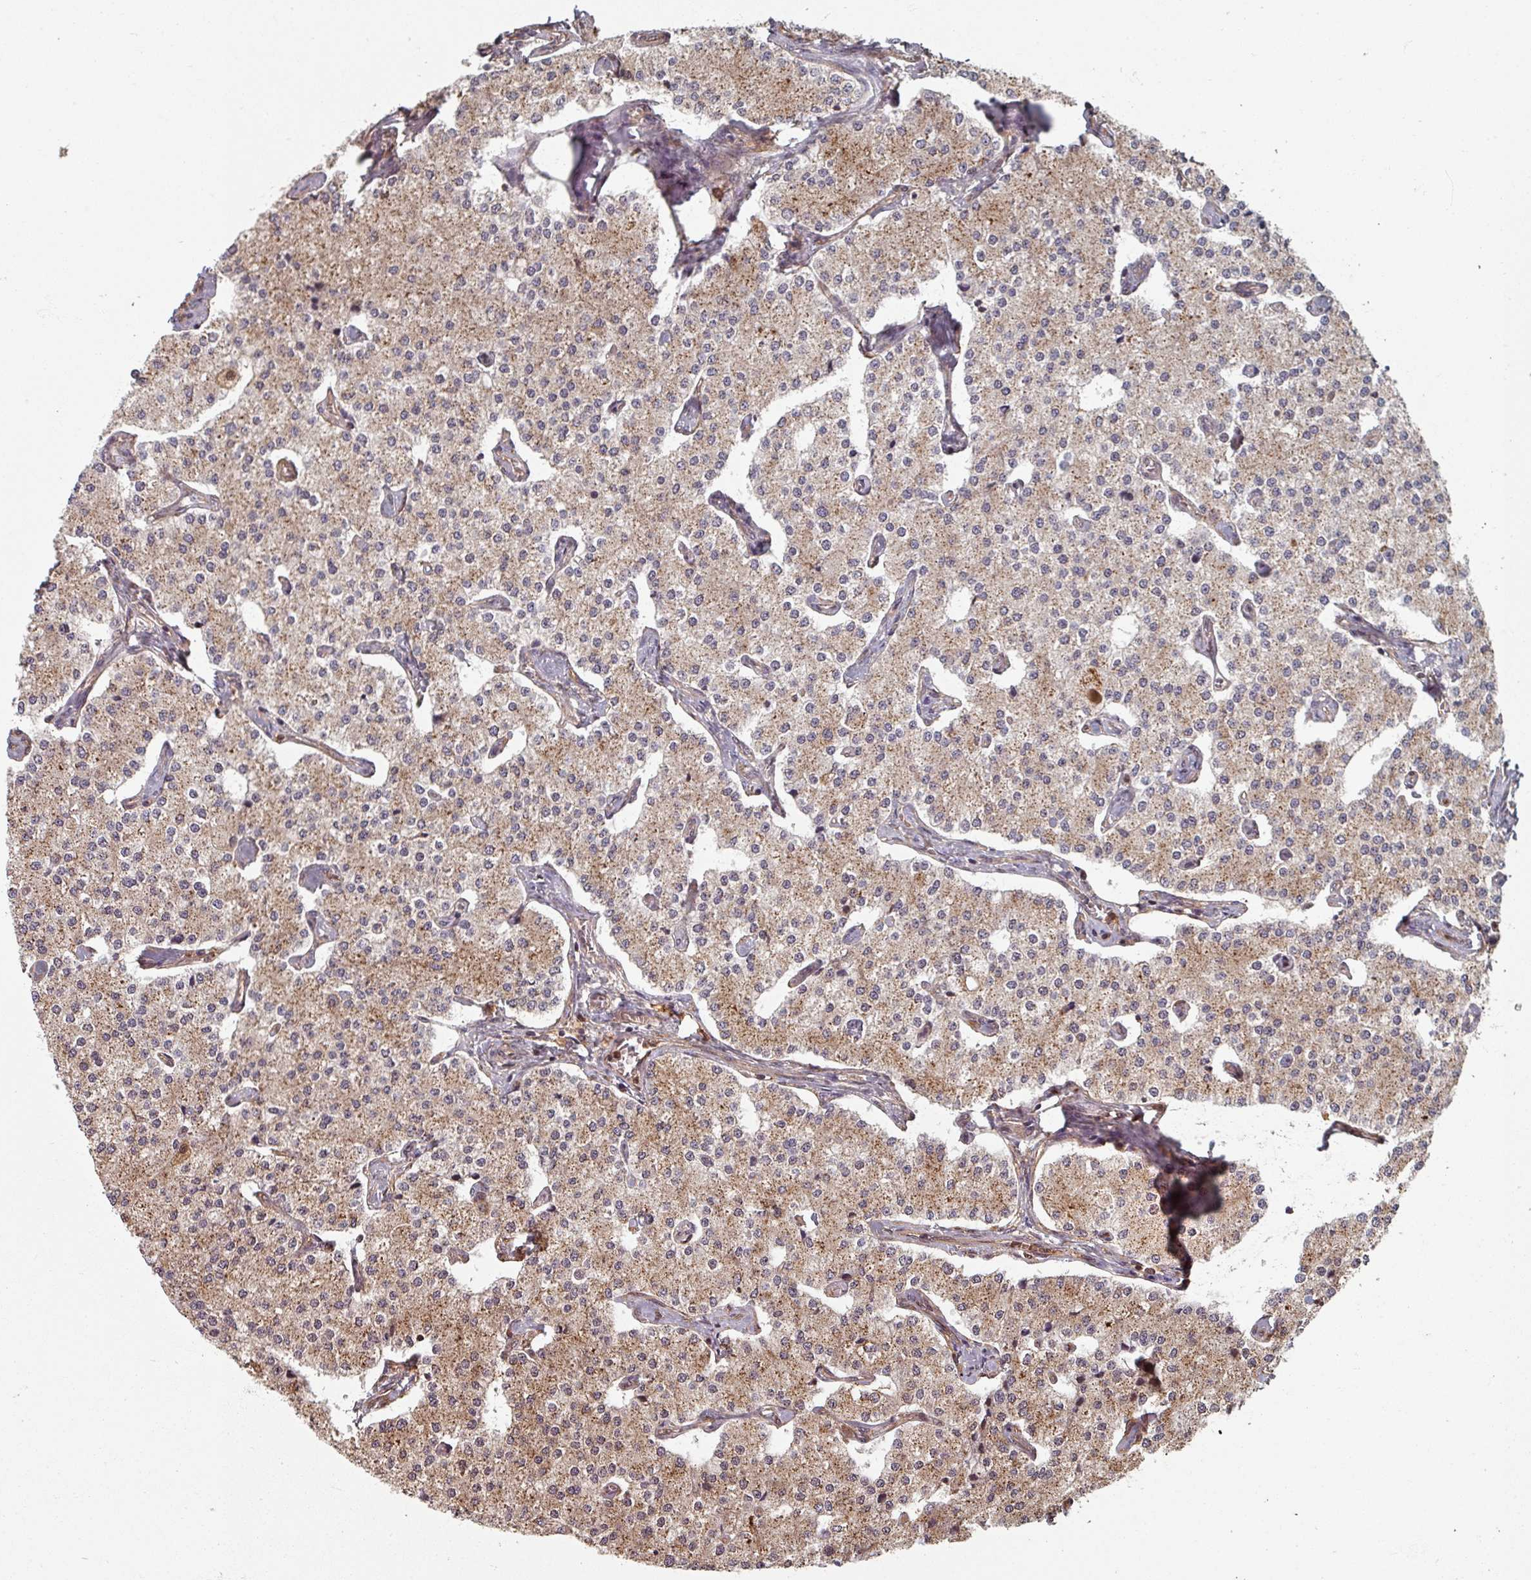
{"staining": {"intensity": "moderate", "quantity": ">75%", "location": "cytoplasmic/membranous"}, "tissue": "carcinoid", "cell_type": "Tumor cells", "image_type": "cancer", "snomed": [{"axis": "morphology", "description": "Carcinoid, malignant, NOS"}, {"axis": "topography", "description": "Colon"}], "caption": "Brown immunohistochemical staining in carcinoid displays moderate cytoplasmic/membranous expression in approximately >75% of tumor cells.", "gene": "EID1", "patient": {"sex": "female", "age": 52}}